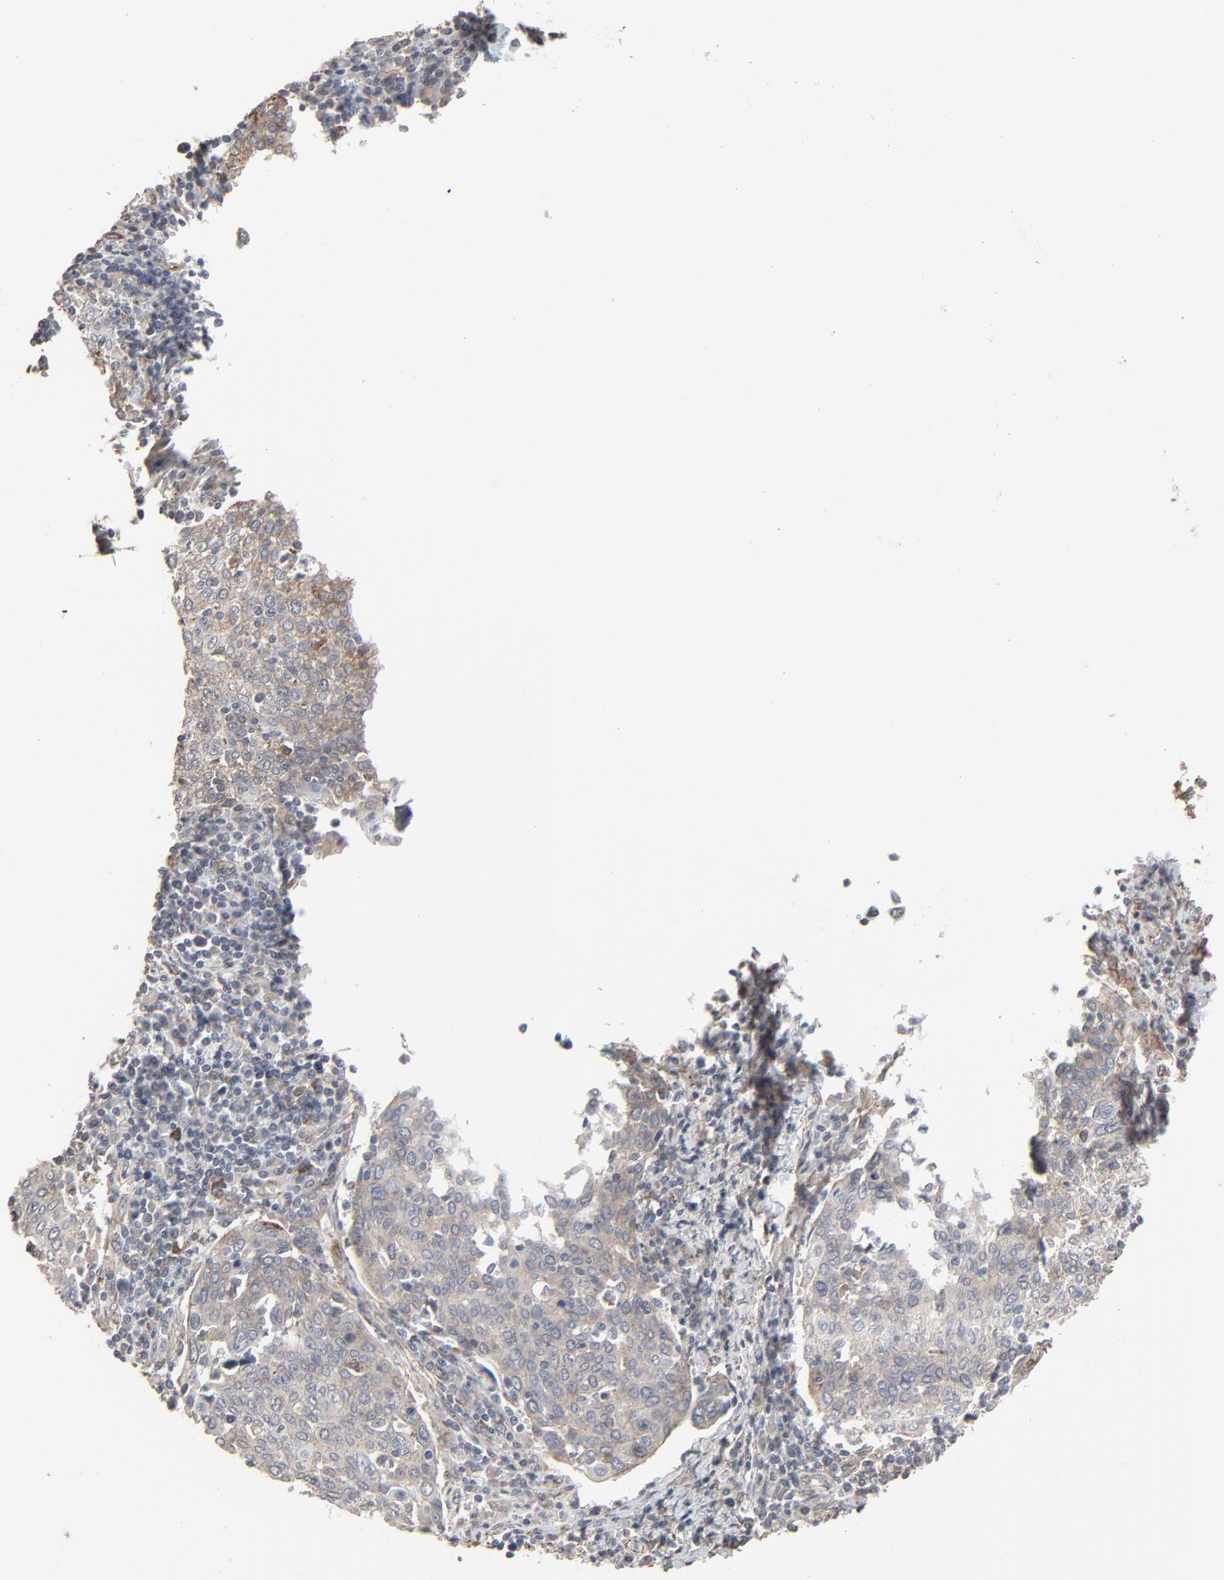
{"staining": {"intensity": "weak", "quantity": ">75%", "location": "cytoplasmic/membranous"}, "tissue": "cervical cancer", "cell_type": "Tumor cells", "image_type": "cancer", "snomed": [{"axis": "morphology", "description": "Squamous cell carcinoma, NOS"}, {"axis": "topography", "description": "Cervix"}], "caption": "Immunohistochemical staining of cervical cancer exhibits weak cytoplasmic/membranous protein positivity in about >75% of tumor cells.", "gene": "CTNND1", "patient": {"sex": "female", "age": 40}}